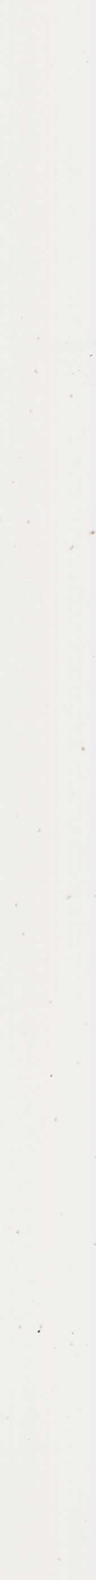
{"staining": {"intensity": "negative", "quantity": "none", "location": "none"}, "tissue": "adipose tissue", "cell_type": "Adipocytes", "image_type": "normal", "snomed": [{"axis": "morphology", "description": "Normal tissue, NOS"}, {"axis": "topography", "description": "Breast"}], "caption": "Protein analysis of benign adipose tissue reveals no significant positivity in adipocytes. (DAB immunohistochemistry (IHC), high magnification).", "gene": "PDLIM2", "patient": {"sex": "female", "age": 22}}